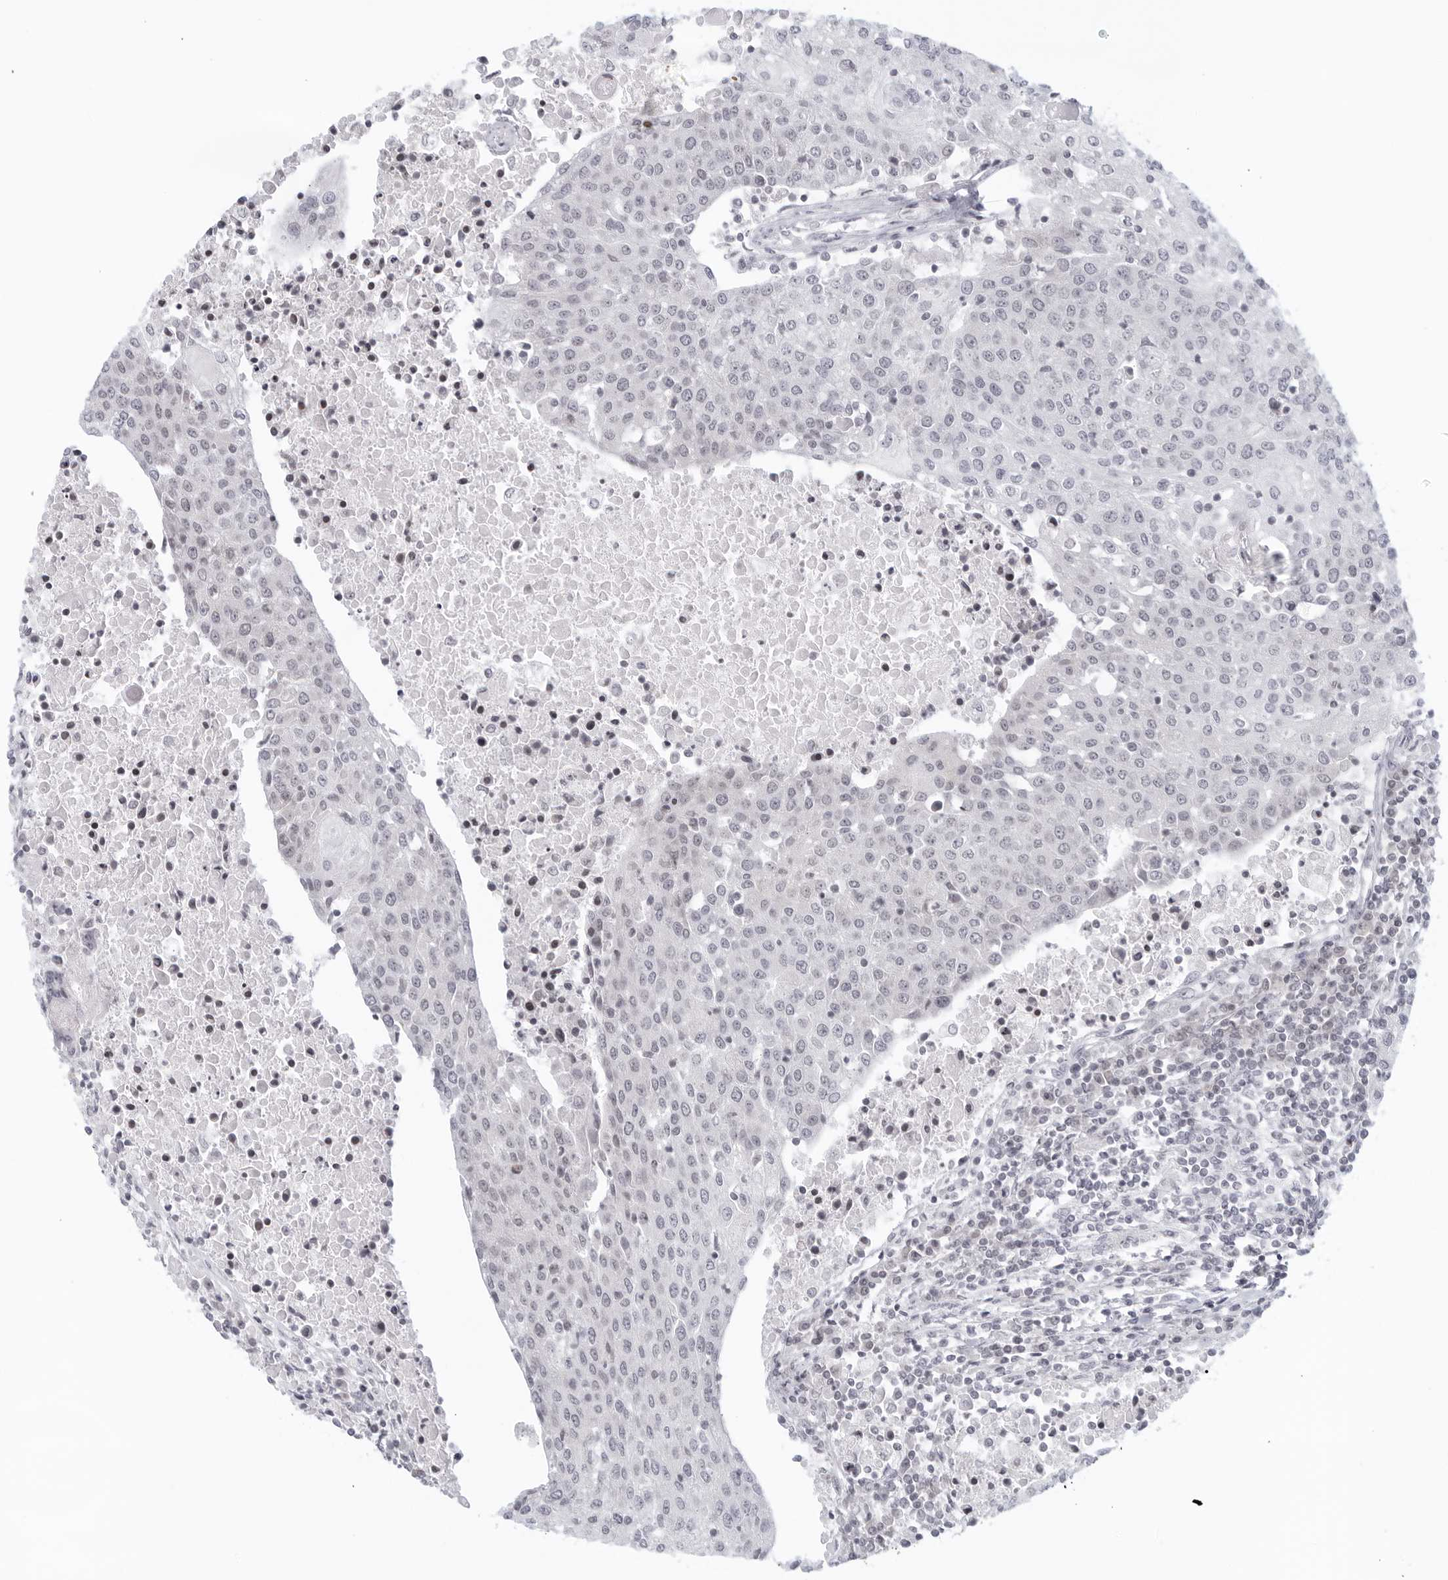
{"staining": {"intensity": "negative", "quantity": "none", "location": "none"}, "tissue": "urothelial cancer", "cell_type": "Tumor cells", "image_type": "cancer", "snomed": [{"axis": "morphology", "description": "Urothelial carcinoma, High grade"}, {"axis": "topography", "description": "Urinary bladder"}], "caption": "This is an immunohistochemistry photomicrograph of urothelial carcinoma (high-grade). There is no expression in tumor cells.", "gene": "RAB11FIP3", "patient": {"sex": "female", "age": 85}}